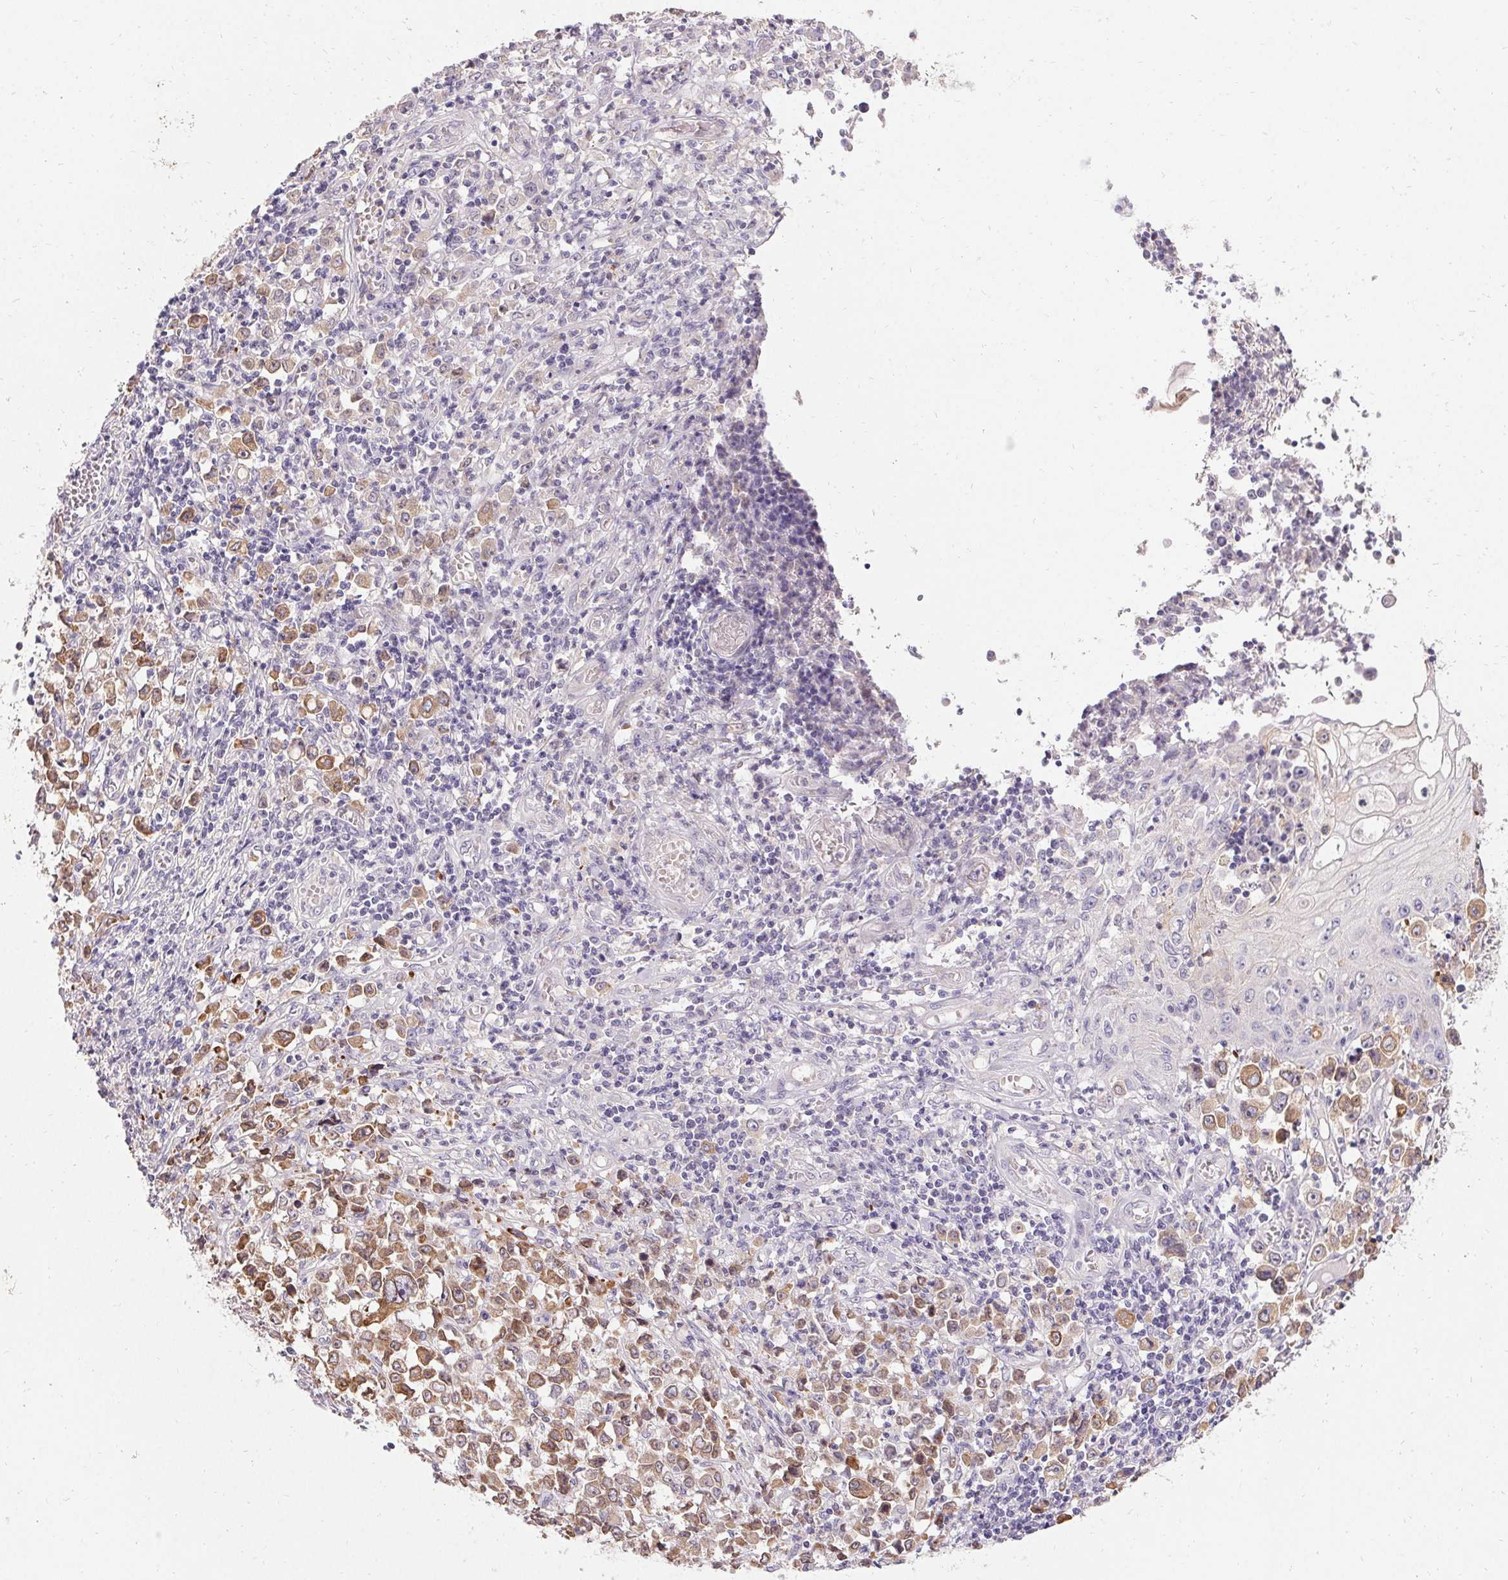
{"staining": {"intensity": "moderate", "quantity": "<25%", "location": "cytoplasmic/membranous"}, "tissue": "stomach cancer", "cell_type": "Tumor cells", "image_type": "cancer", "snomed": [{"axis": "morphology", "description": "Adenocarcinoma, NOS"}, {"axis": "topography", "description": "Stomach, upper"}], "caption": "High-magnification brightfield microscopy of adenocarcinoma (stomach) stained with DAB (3,3'-diaminobenzidine) (brown) and counterstained with hematoxylin (blue). tumor cells exhibit moderate cytoplasmic/membranous positivity is seen in approximately<25% of cells. (DAB (3,3'-diaminobenzidine) = brown stain, brightfield microscopy at high magnification).", "gene": "HSD17B3", "patient": {"sex": "male", "age": 70}}